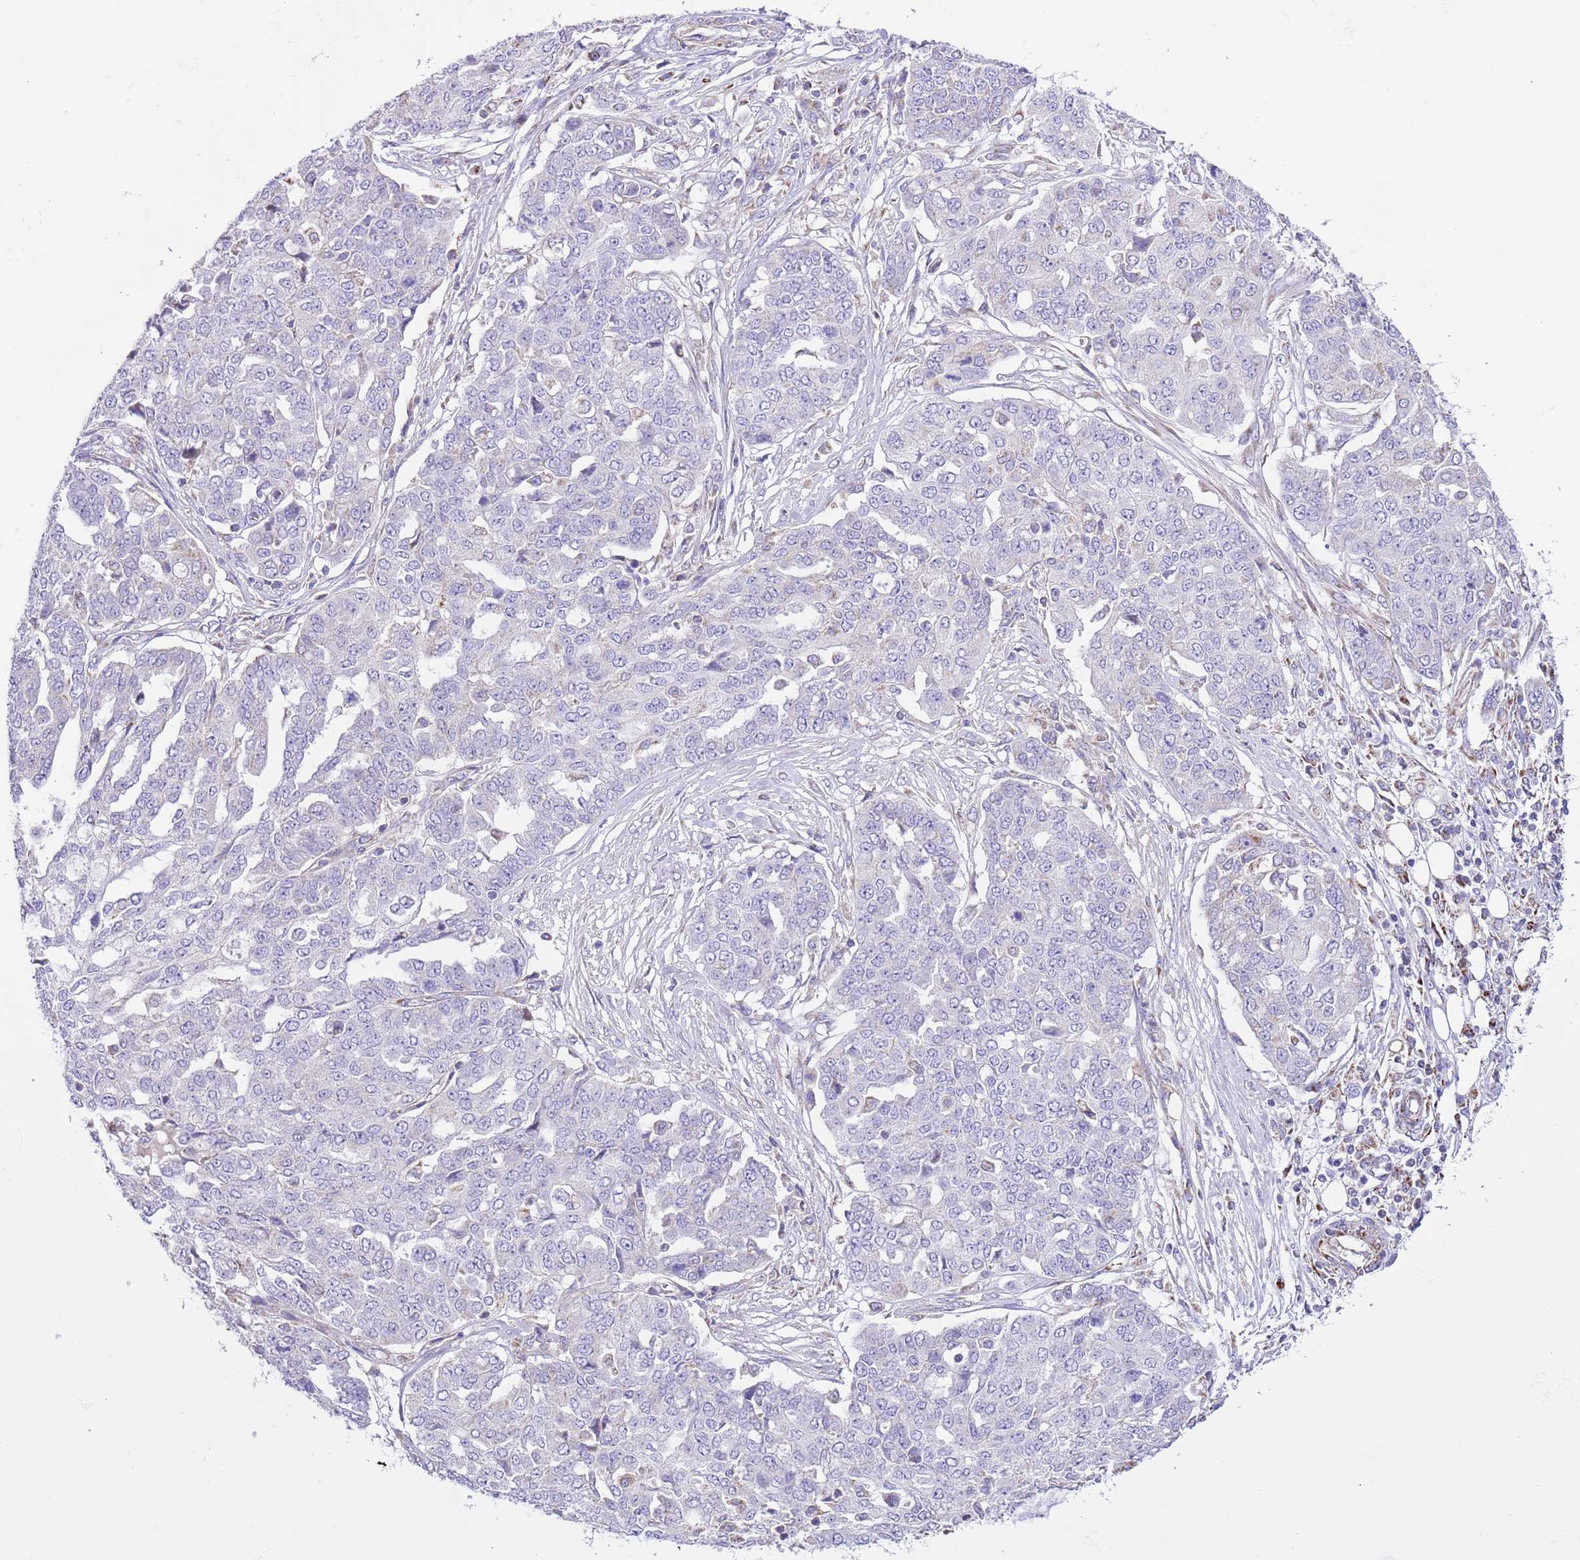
{"staining": {"intensity": "negative", "quantity": "none", "location": "none"}, "tissue": "ovarian cancer", "cell_type": "Tumor cells", "image_type": "cancer", "snomed": [{"axis": "morphology", "description": "Cystadenocarcinoma, serous, NOS"}, {"axis": "topography", "description": "Soft tissue"}, {"axis": "topography", "description": "Ovary"}], "caption": "This is an immunohistochemistry histopathology image of ovarian cancer. There is no expression in tumor cells.", "gene": "SS18L2", "patient": {"sex": "female", "age": 57}}